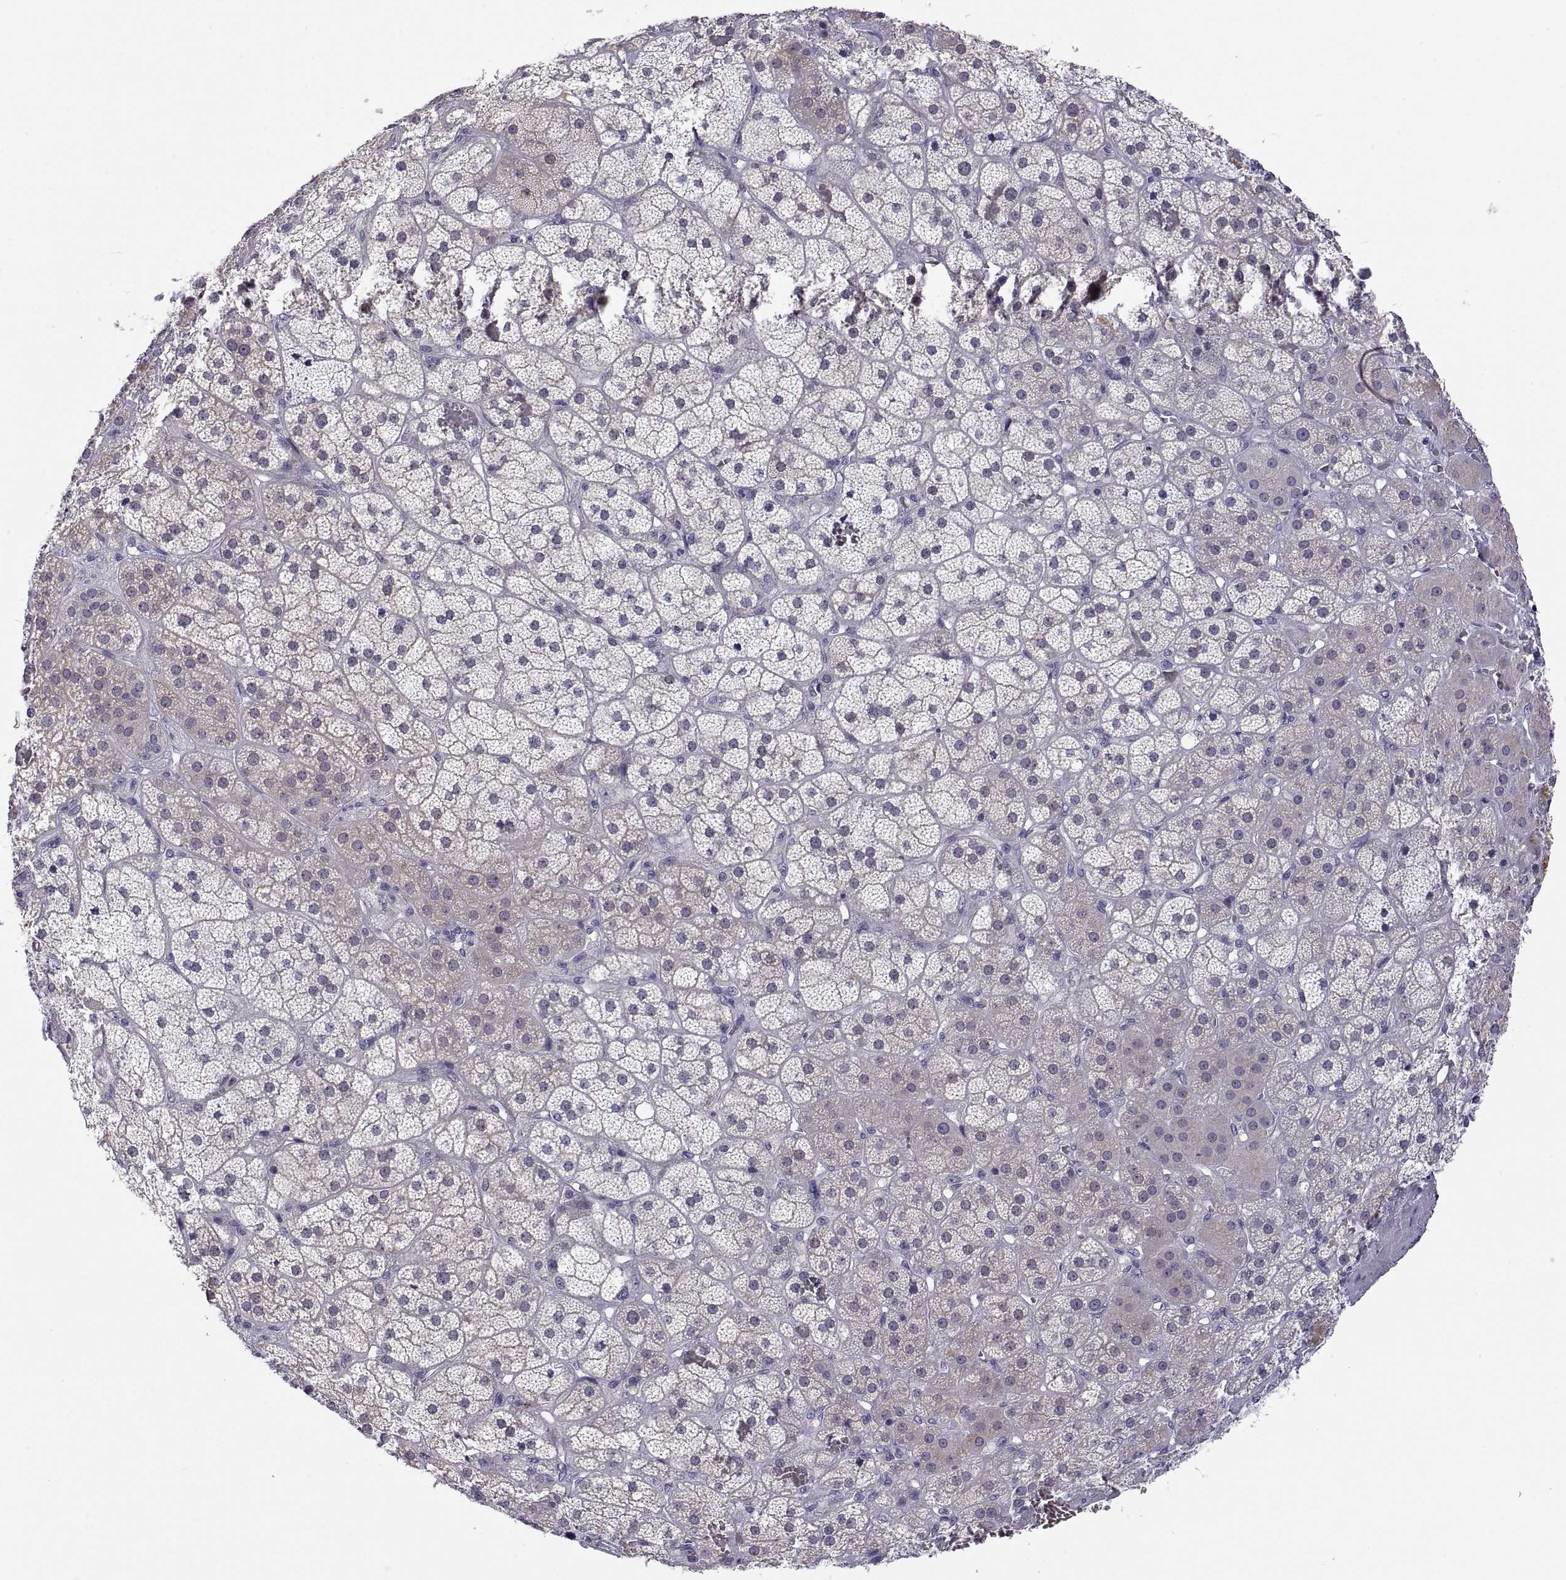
{"staining": {"intensity": "weak", "quantity": "25%-75%", "location": "cytoplasmic/membranous"}, "tissue": "adrenal gland", "cell_type": "Glandular cells", "image_type": "normal", "snomed": [{"axis": "morphology", "description": "Normal tissue, NOS"}, {"axis": "topography", "description": "Adrenal gland"}], "caption": "Adrenal gland stained with a brown dye displays weak cytoplasmic/membranous positive positivity in about 25%-75% of glandular cells.", "gene": "FGF9", "patient": {"sex": "male", "age": 57}}